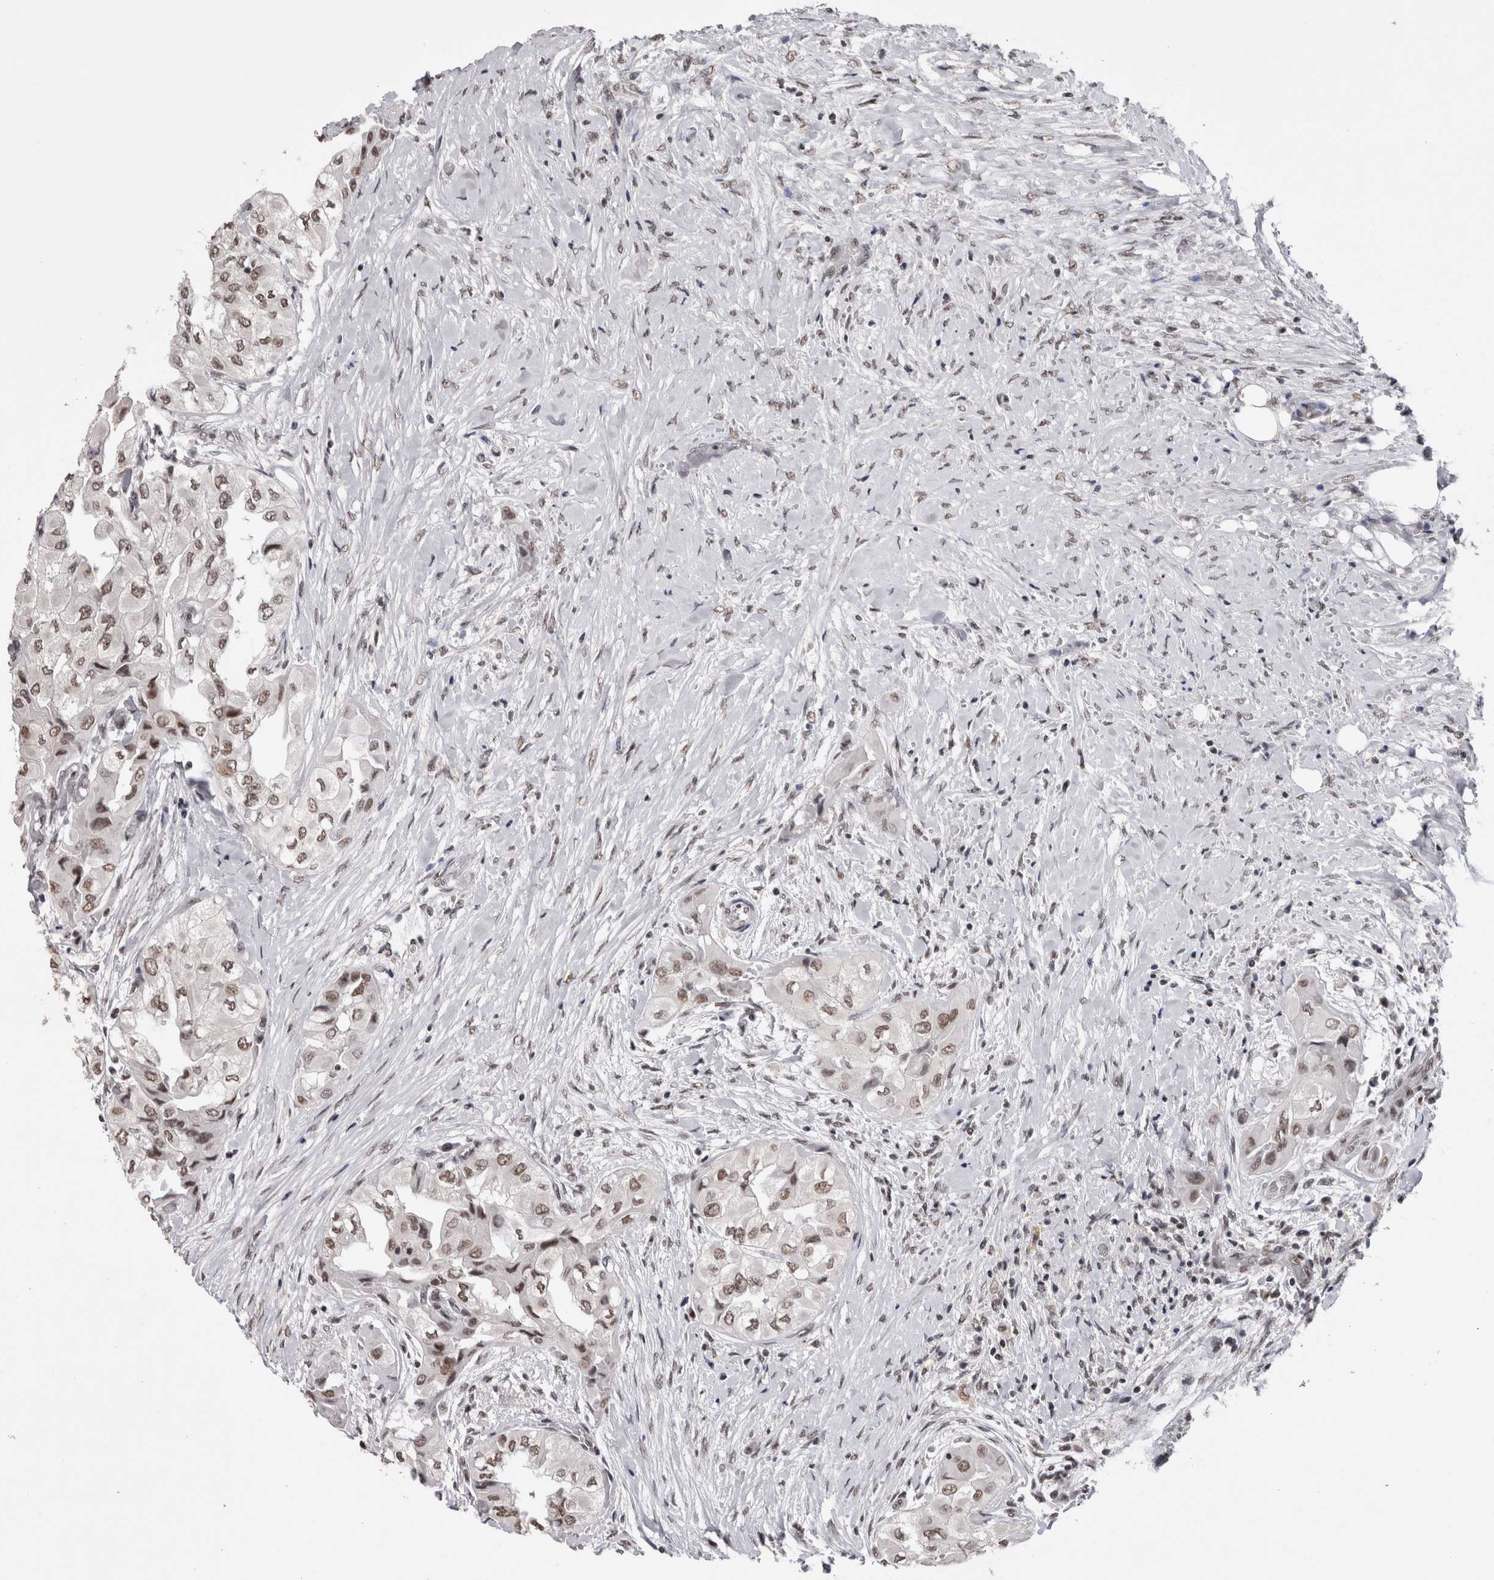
{"staining": {"intensity": "moderate", "quantity": ">75%", "location": "nuclear"}, "tissue": "thyroid cancer", "cell_type": "Tumor cells", "image_type": "cancer", "snomed": [{"axis": "morphology", "description": "Papillary adenocarcinoma, NOS"}, {"axis": "topography", "description": "Thyroid gland"}], "caption": "DAB immunohistochemical staining of papillary adenocarcinoma (thyroid) shows moderate nuclear protein staining in about >75% of tumor cells.", "gene": "SMC1A", "patient": {"sex": "female", "age": 59}}